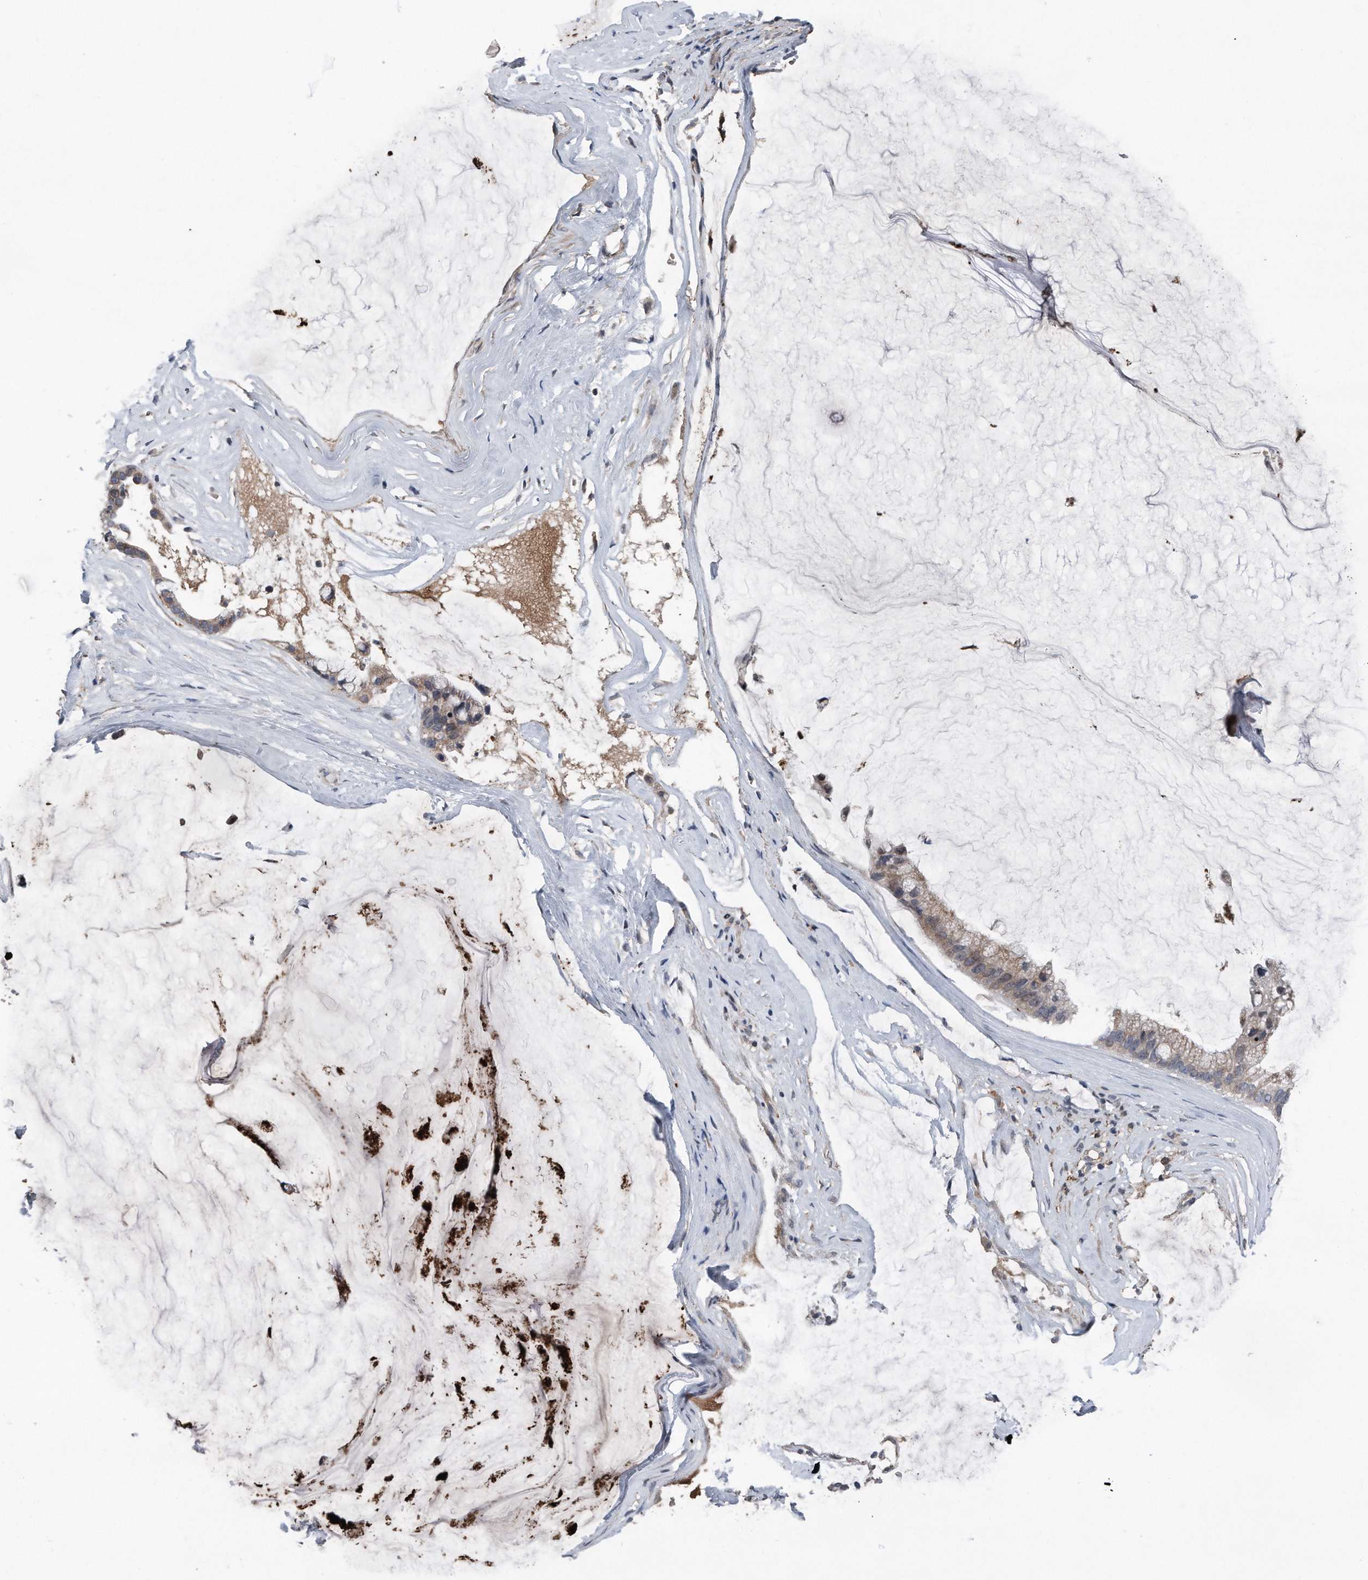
{"staining": {"intensity": "weak", "quantity": "25%-75%", "location": "cytoplasmic/membranous"}, "tissue": "ovarian cancer", "cell_type": "Tumor cells", "image_type": "cancer", "snomed": [{"axis": "morphology", "description": "Cystadenocarcinoma, mucinous, NOS"}, {"axis": "topography", "description": "Ovary"}], "caption": "Brown immunohistochemical staining in ovarian cancer displays weak cytoplasmic/membranous expression in about 25%-75% of tumor cells. (IHC, brightfield microscopy, high magnification).", "gene": "DST", "patient": {"sex": "female", "age": 39}}